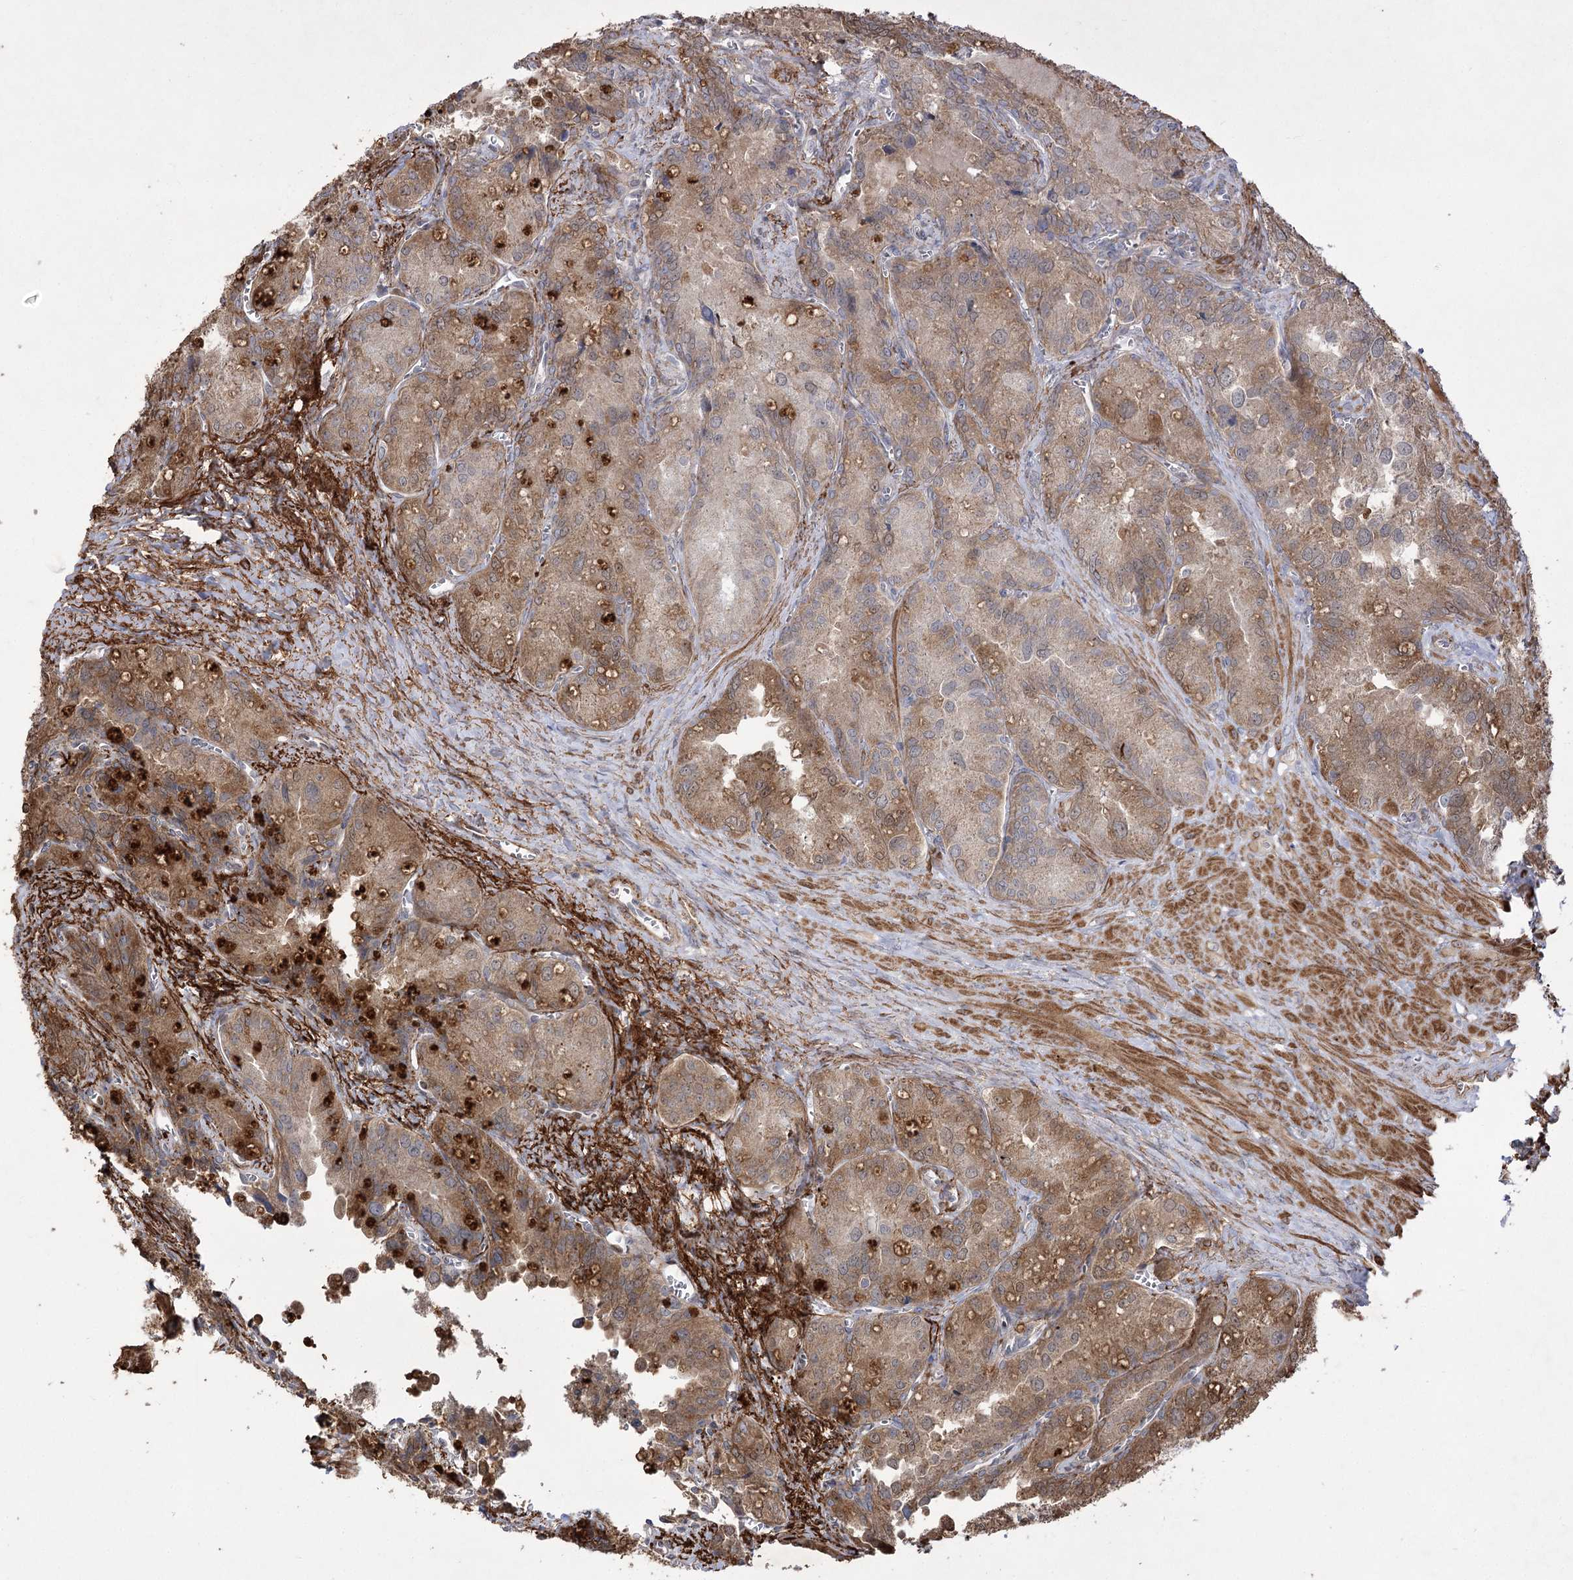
{"staining": {"intensity": "moderate", "quantity": ">75%", "location": "cytoplasmic/membranous"}, "tissue": "seminal vesicle", "cell_type": "Glandular cells", "image_type": "normal", "snomed": [{"axis": "morphology", "description": "Normal tissue, NOS"}, {"axis": "topography", "description": "Seminal veicle"}], "caption": "High-power microscopy captured an immunohistochemistry photomicrograph of benign seminal vesicle, revealing moderate cytoplasmic/membranous expression in approximately >75% of glandular cells. (brown staining indicates protein expression, while blue staining denotes nuclei).", "gene": "RNF24", "patient": {"sex": "male", "age": 62}}